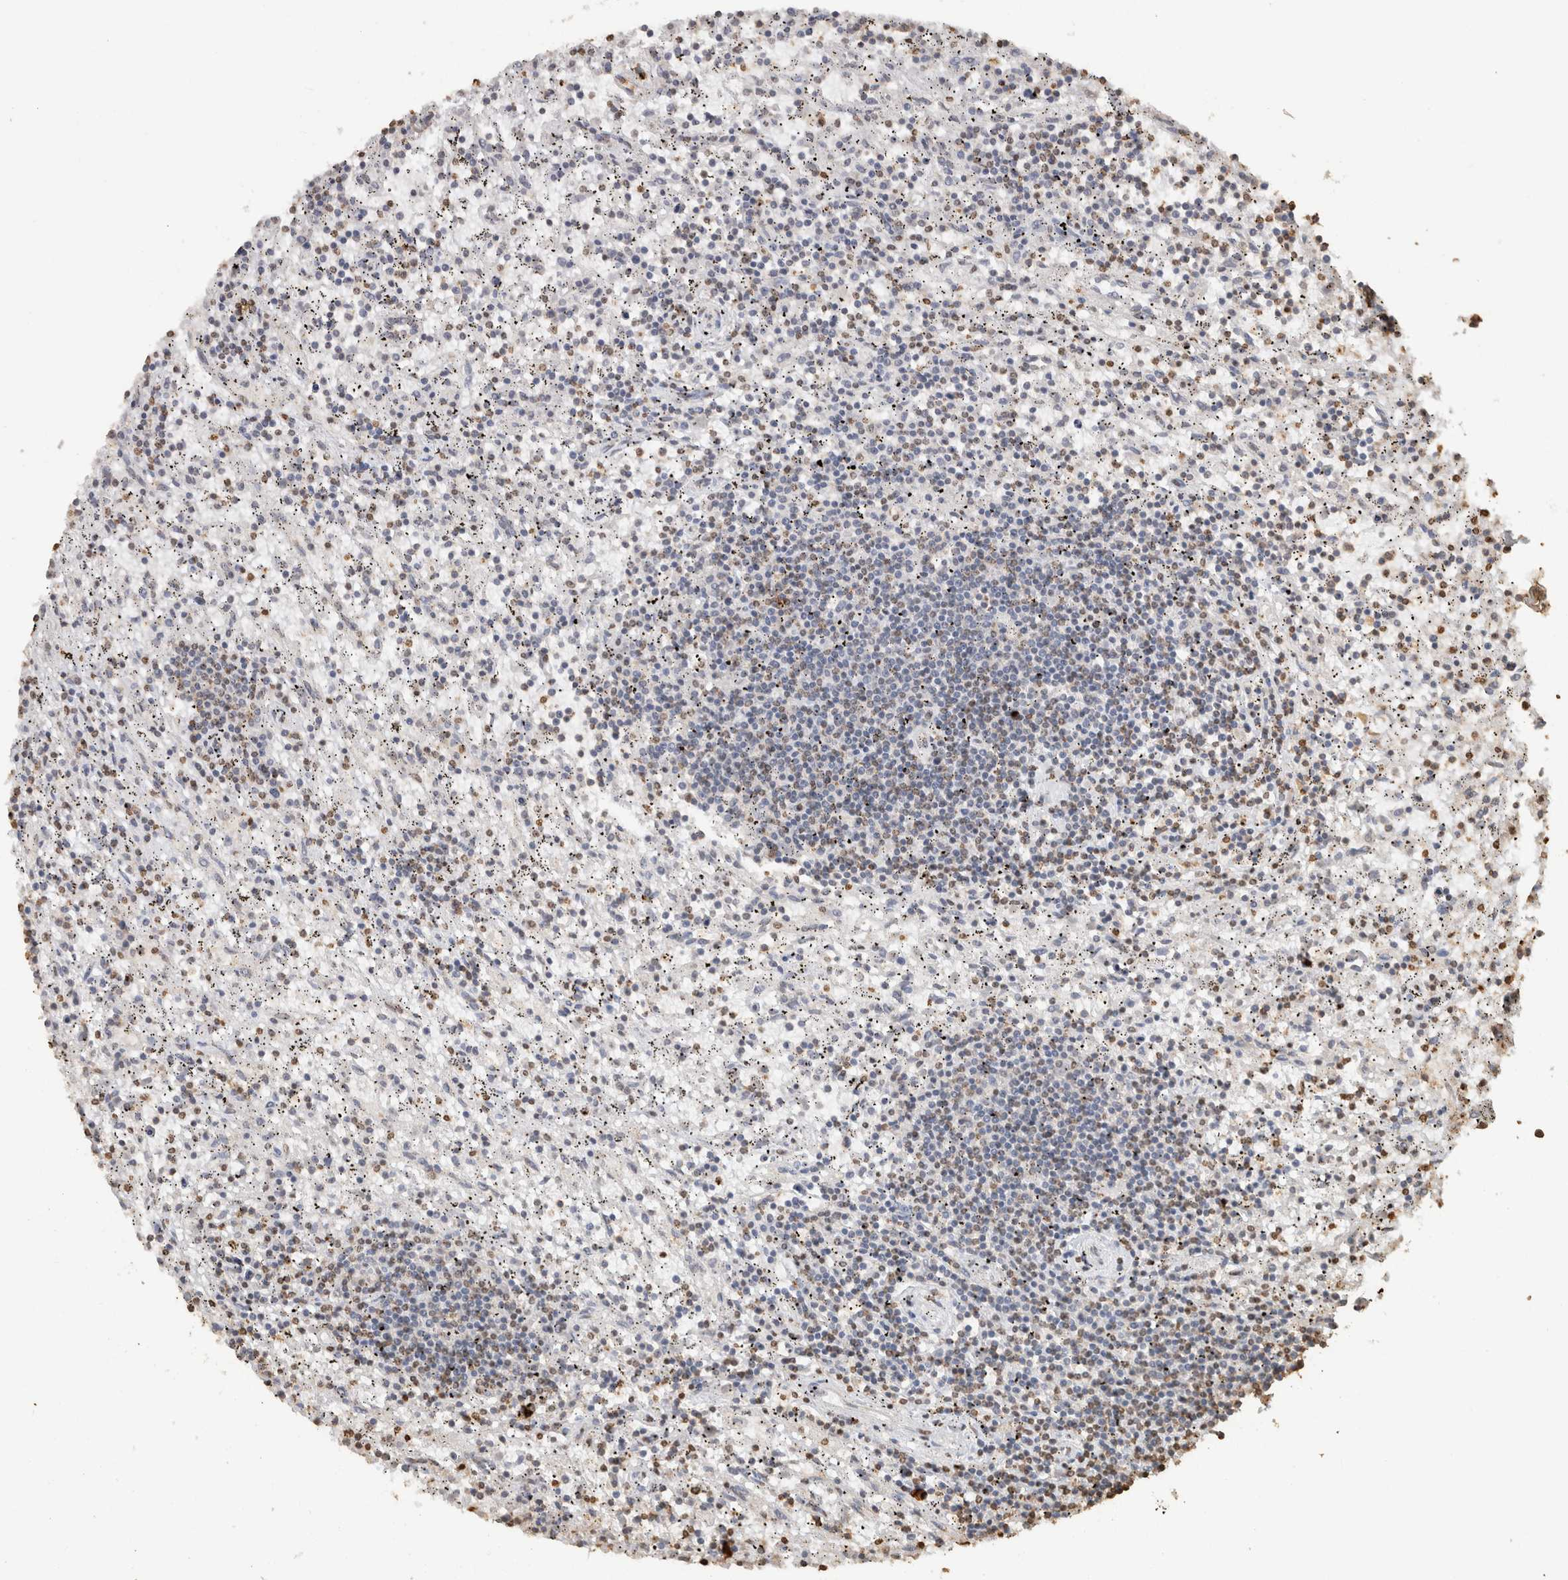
{"staining": {"intensity": "weak", "quantity": "25%-75%", "location": "nuclear"}, "tissue": "lymphoma", "cell_type": "Tumor cells", "image_type": "cancer", "snomed": [{"axis": "morphology", "description": "Malignant lymphoma, non-Hodgkin's type, Low grade"}, {"axis": "topography", "description": "Spleen"}], "caption": "Tumor cells display low levels of weak nuclear positivity in about 25%-75% of cells in lymphoma. Nuclei are stained in blue.", "gene": "HAND2", "patient": {"sex": "male", "age": 76}}